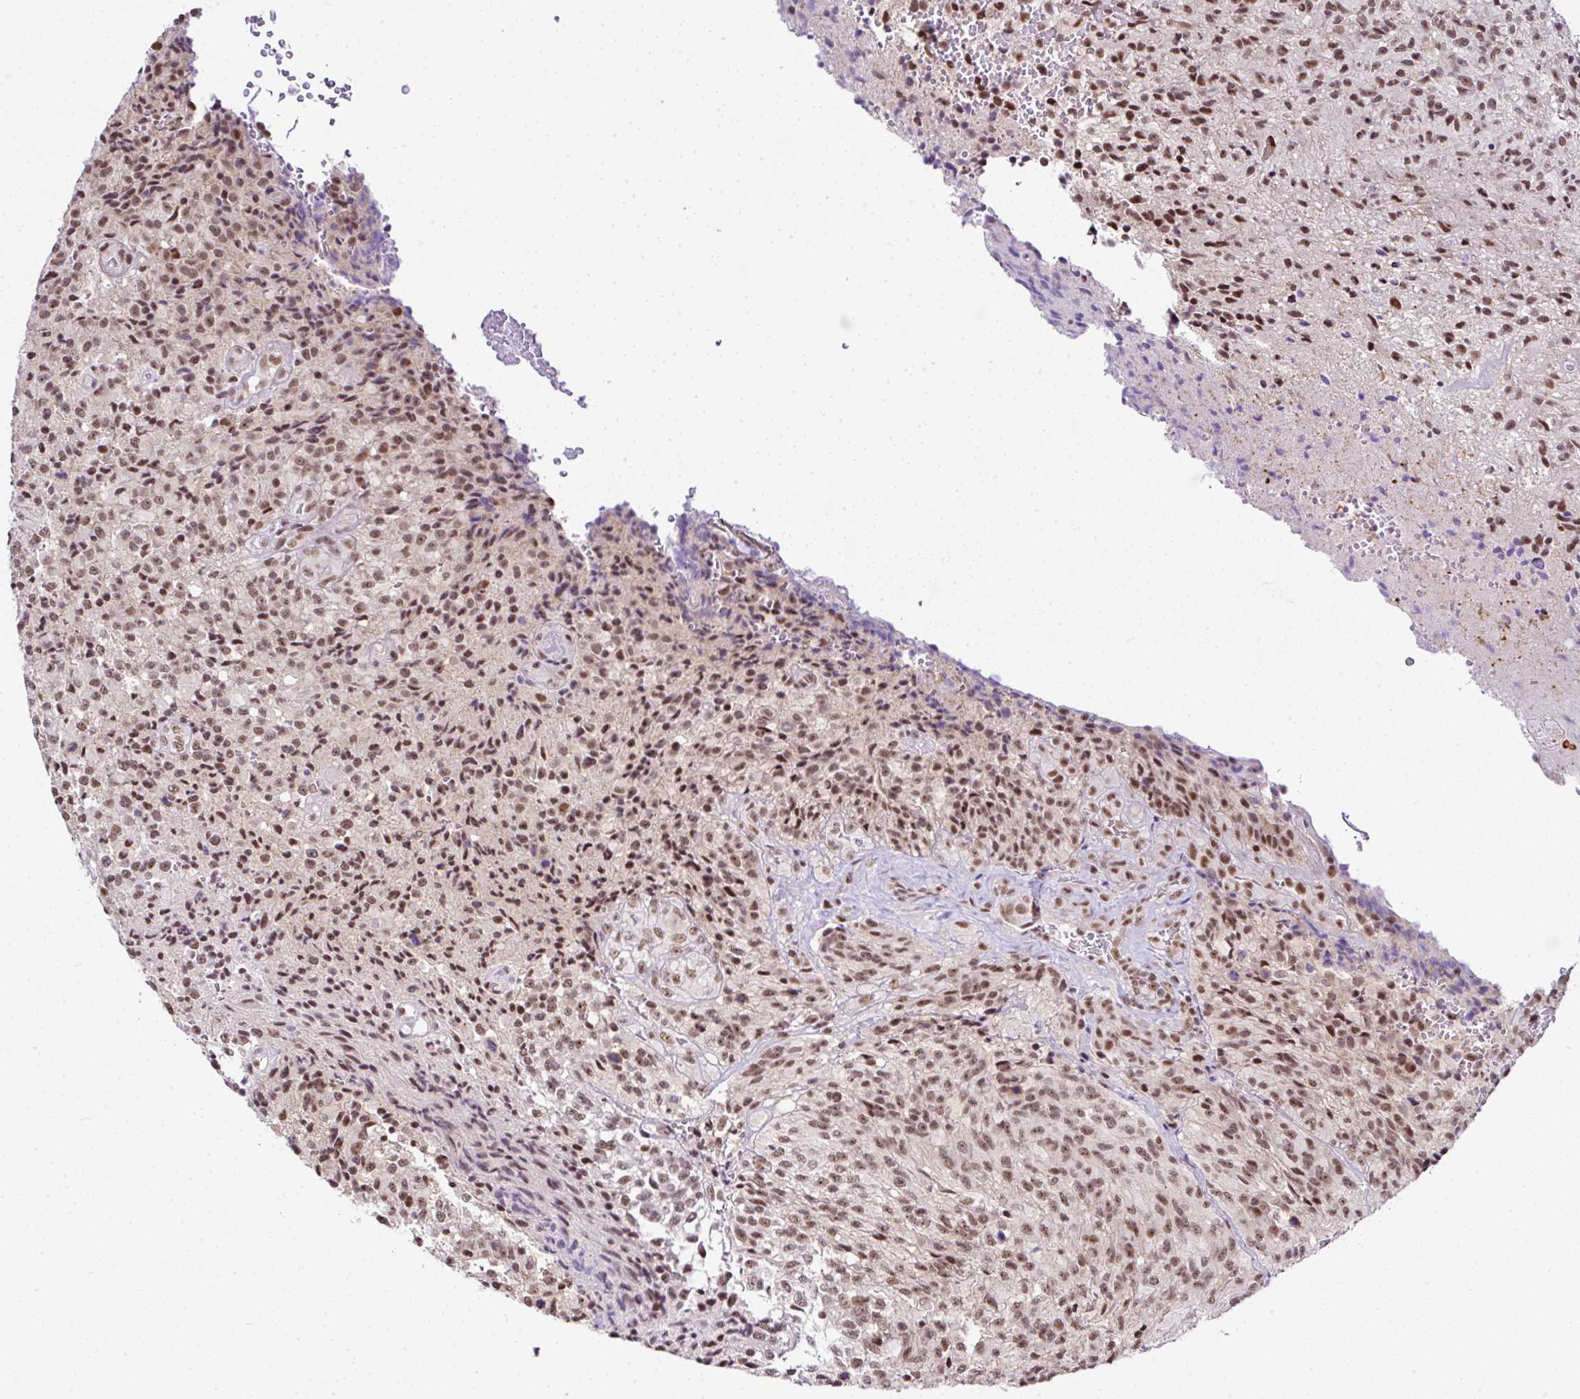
{"staining": {"intensity": "moderate", "quantity": ">75%", "location": "nuclear"}, "tissue": "glioma", "cell_type": "Tumor cells", "image_type": "cancer", "snomed": [{"axis": "morphology", "description": "Normal tissue, NOS"}, {"axis": "morphology", "description": "Glioma, malignant, High grade"}, {"axis": "topography", "description": "Cerebral cortex"}], "caption": "The histopathology image demonstrates immunohistochemical staining of high-grade glioma (malignant). There is moderate nuclear staining is identified in approximately >75% of tumor cells.", "gene": "PTPN2", "patient": {"sex": "male", "age": 56}}